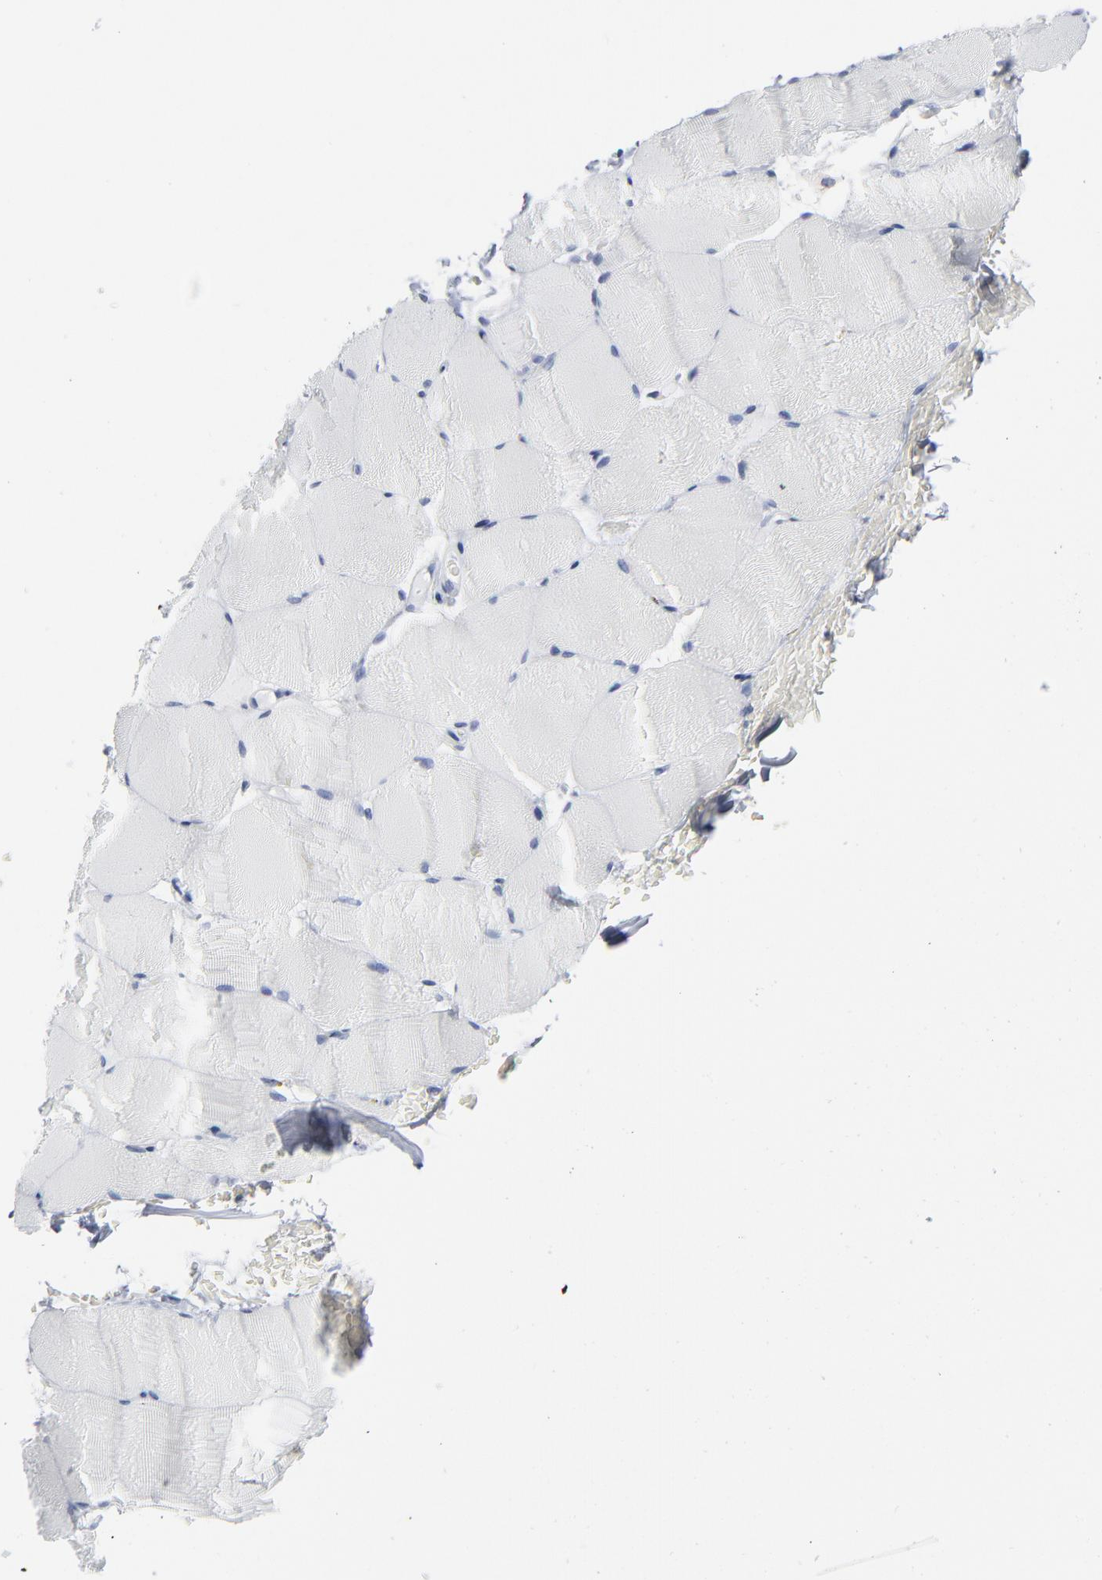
{"staining": {"intensity": "negative", "quantity": "none", "location": "none"}, "tissue": "skeletal muscle", "cell_type": "Myocytes", "image_type": "normal", "snomed": [{"axis": "morphology", "description": "Normal tissue, NOS"}, {"axis": "topography", "description": "Skeletal muscle"}], "caption": "This is a micrograph of IHC staining of normal skeletal muscle, which shows no positivity in myocytes.", "gene": "PAGE1", "patient": {"sex": "female", "age": 37}}